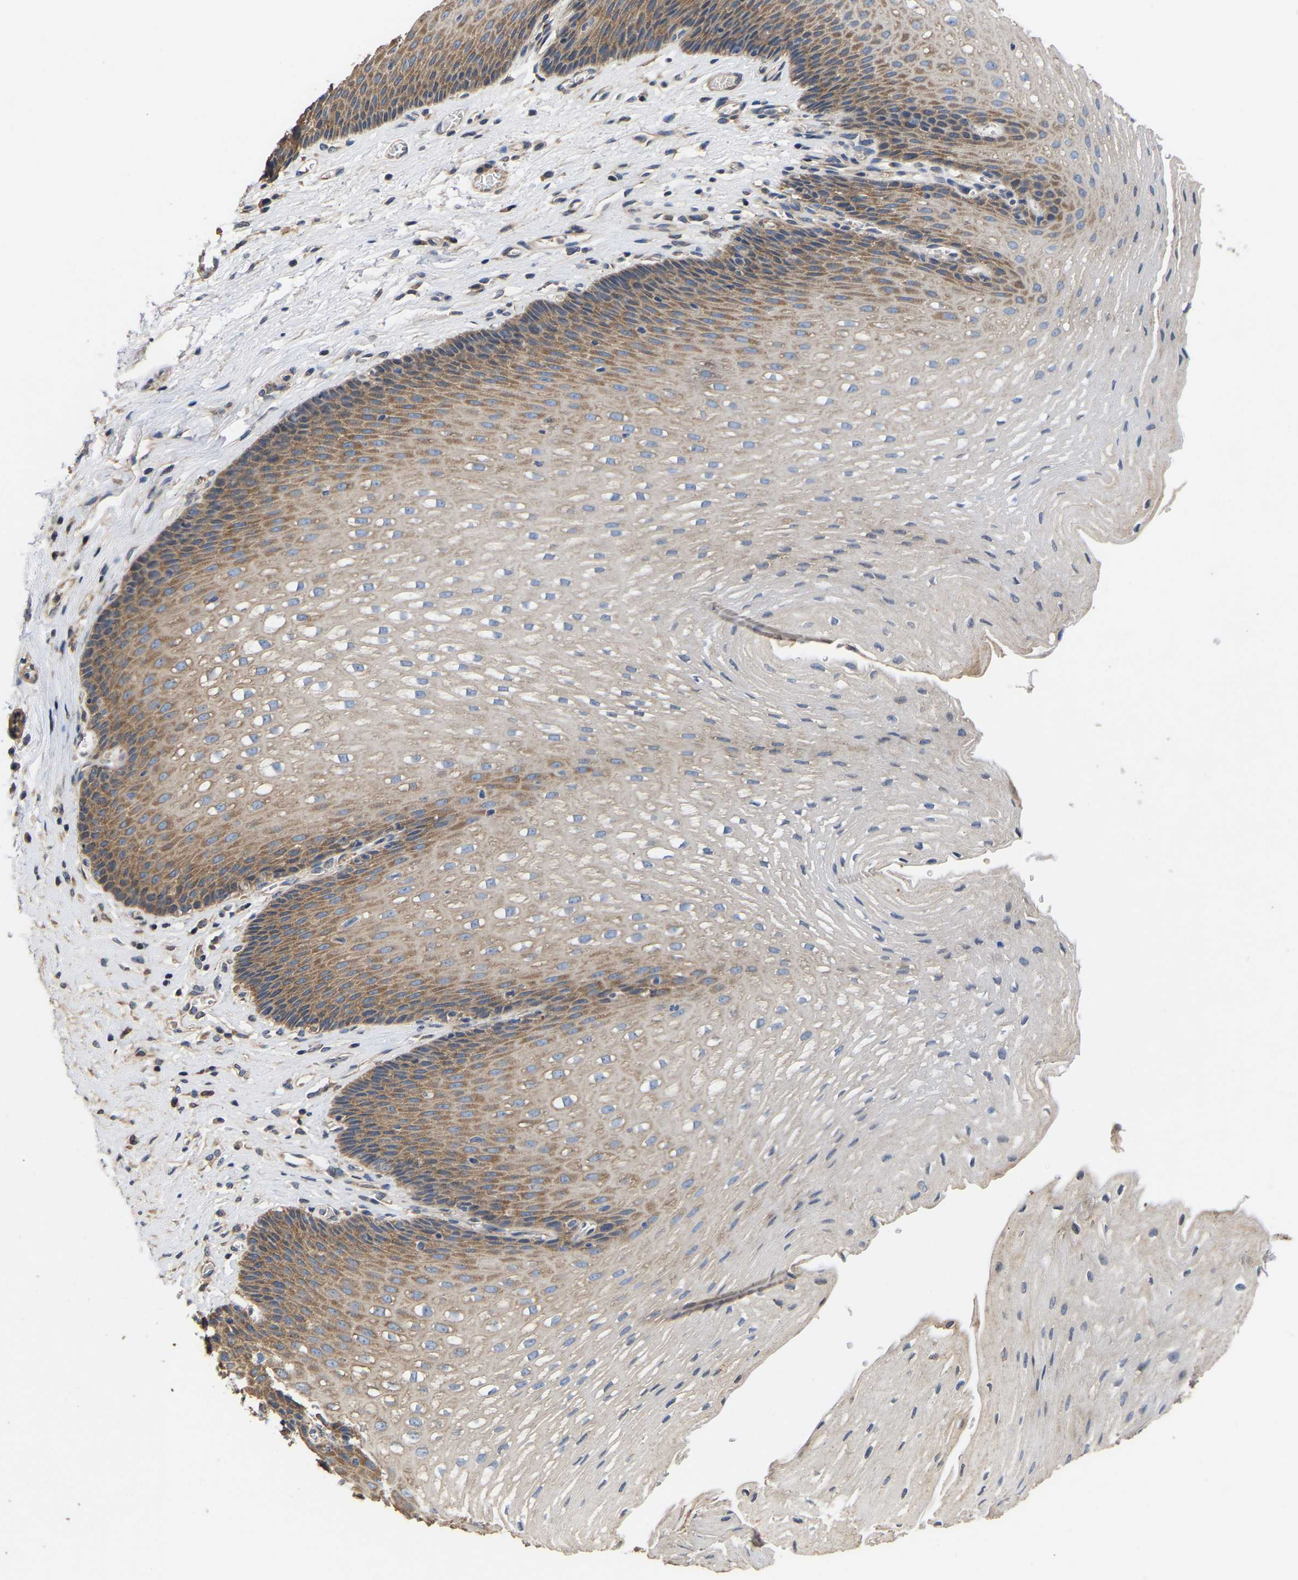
{"staining": {"intensity": "moderate", "quantity": "25%-75%", "location": "cytoplasmic/membranous"}, "tissue": "esophagus", "cell_type": "Squamous epithelial cells", "image_type": "normal", "snomed": [{"axis": "morphology", "description": "Normal tissue, NOS"}, {"axis": "topography", "description": "Esophagus"}], "caption": "Protein staining of benign esophagus shows moderate cytoplasmic/membranous positivity in approximately 25%-75% of squamous epithelial cells.", "gene": "AIMP2", "patient": {"sex": "male", "age": 48}}